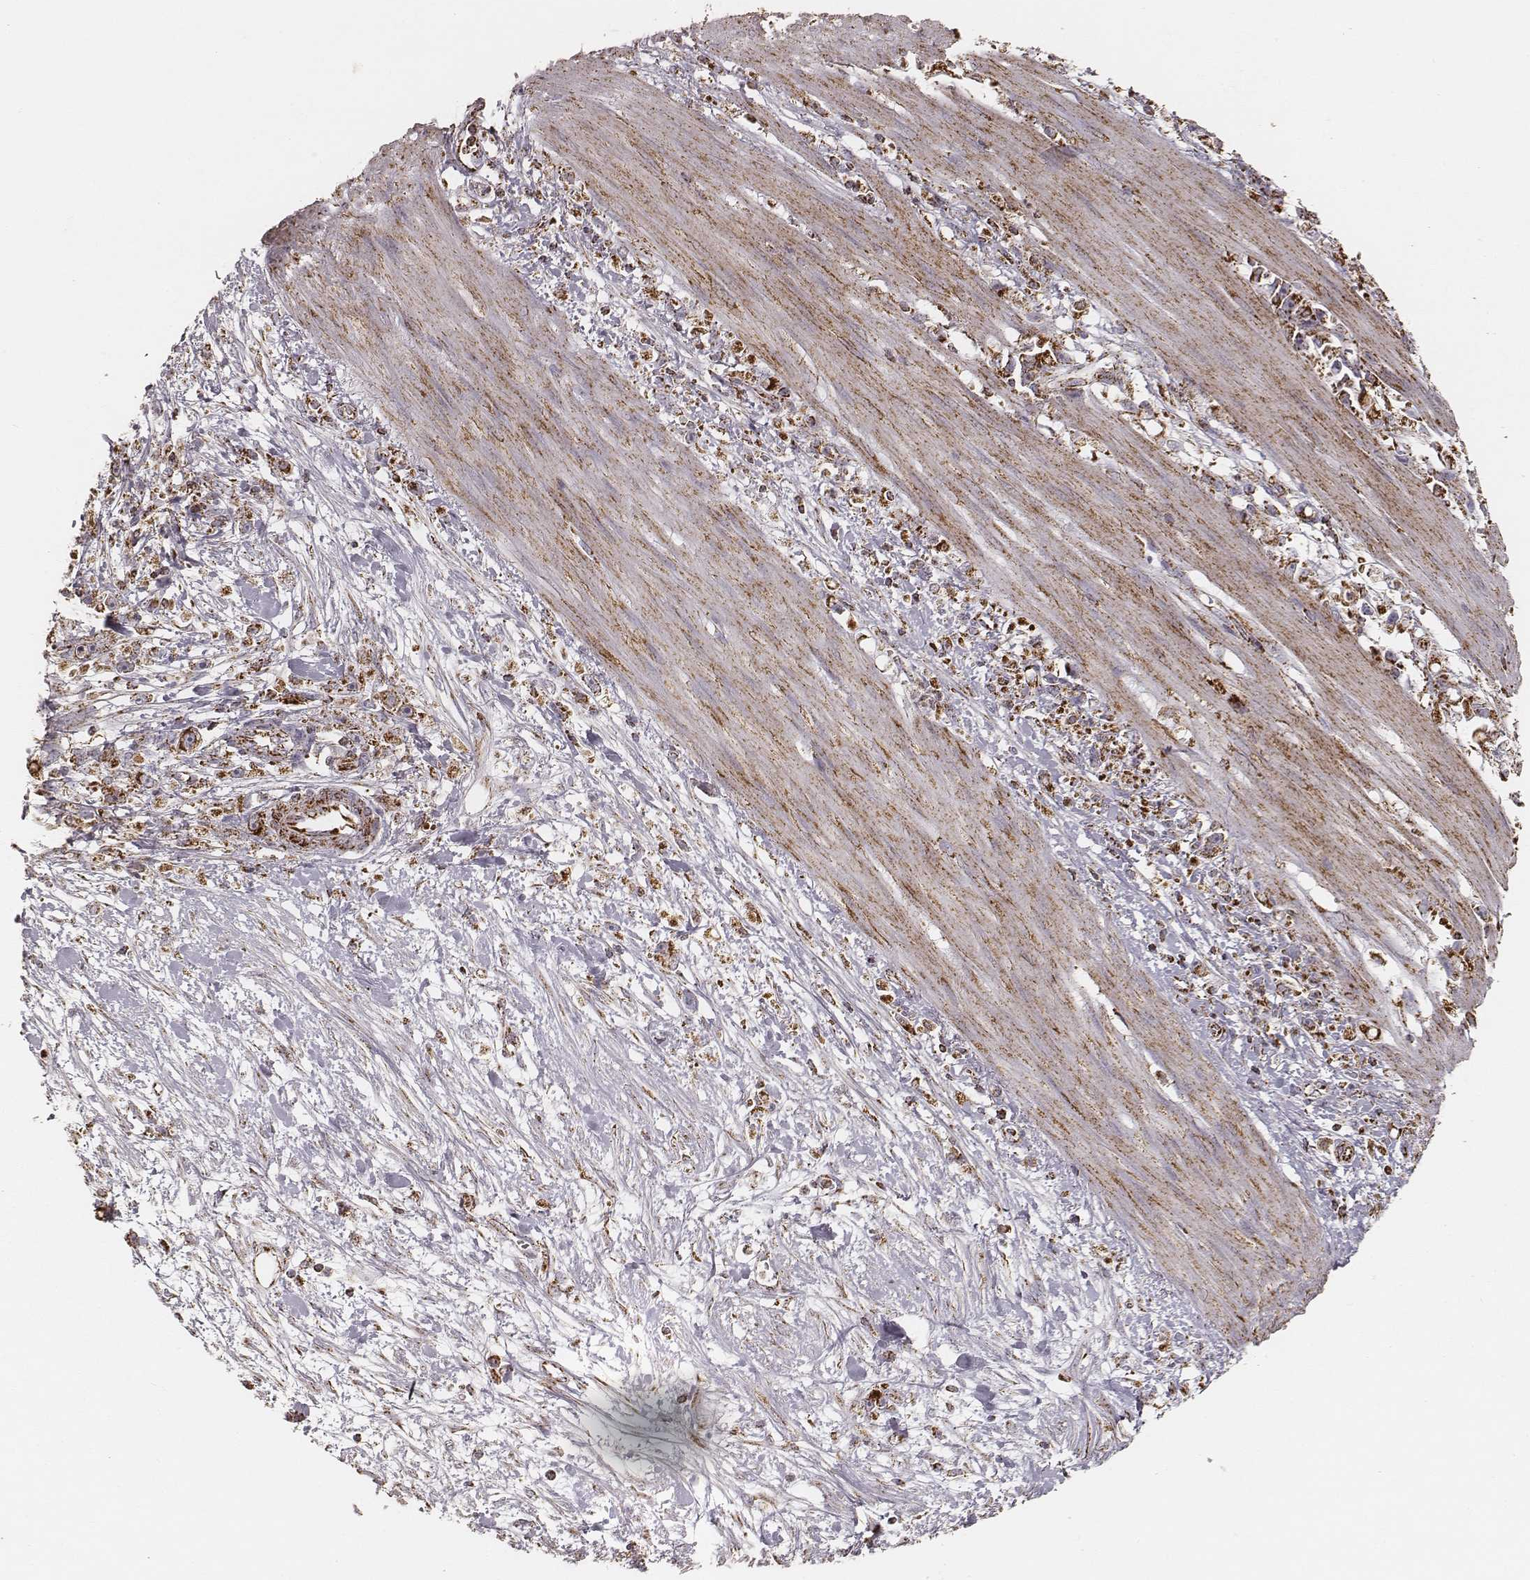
{"staining": {"intensity": "strong", "quantity": ">75%", "location": "cytoplasmic/membranous"}, "tissue": "stomach cancer", "cell_type": "Tumor cells", "image_type": "cancer", "snomed": [{"axis": "morphology", "description": "Adenocarcinoma, NOS"}, {"axis": "topography", "description": "Stomach"}], "caption": "The image displays immunohistochemical staining of stomach adenocarcinoma. There is strong cytoplasmic/membranous staining is present in about >75% of tumor cells.", "gene": "CS", "patient": {"sex": "female", "age": 59}}